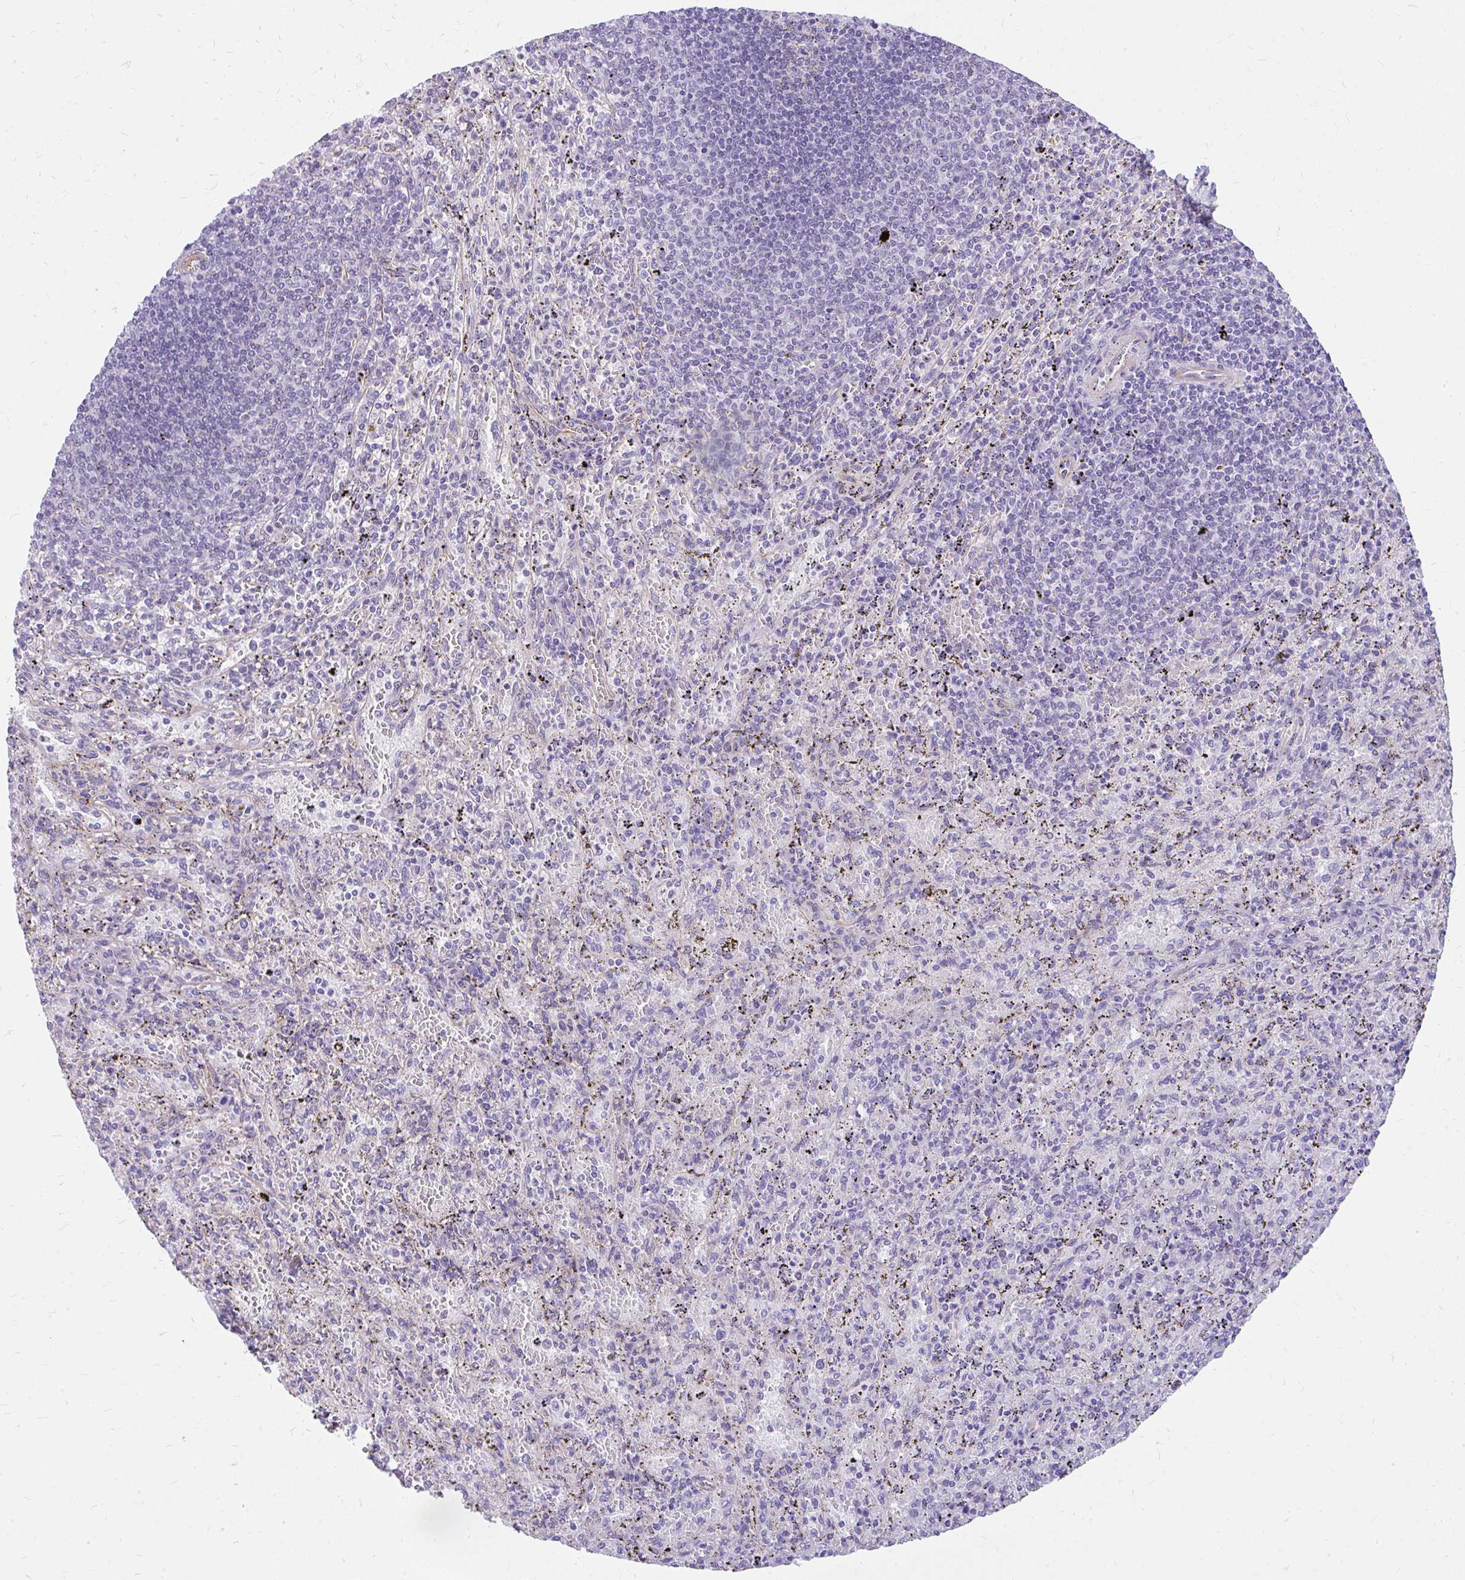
{"staining": {"intensity": "negative", "quantity": "none", "location": "none"}, "tissue": "spleen", "cell_type": "Cells in red pulp", "image_type": "normal", "snomed": [{"axis": "morphology", "description": "Normal tissue, NOS"}, {"axis": "topography", "description": "Spleen"}], "caption": "Cells in red pulp are negative for brown protein staining in normal spleen. (DAB immunohistochemistry visualized using brightfield microscopy, high magnification).", "gene": "FAM83C", "patient": {"sex": "male", "age": 57}}